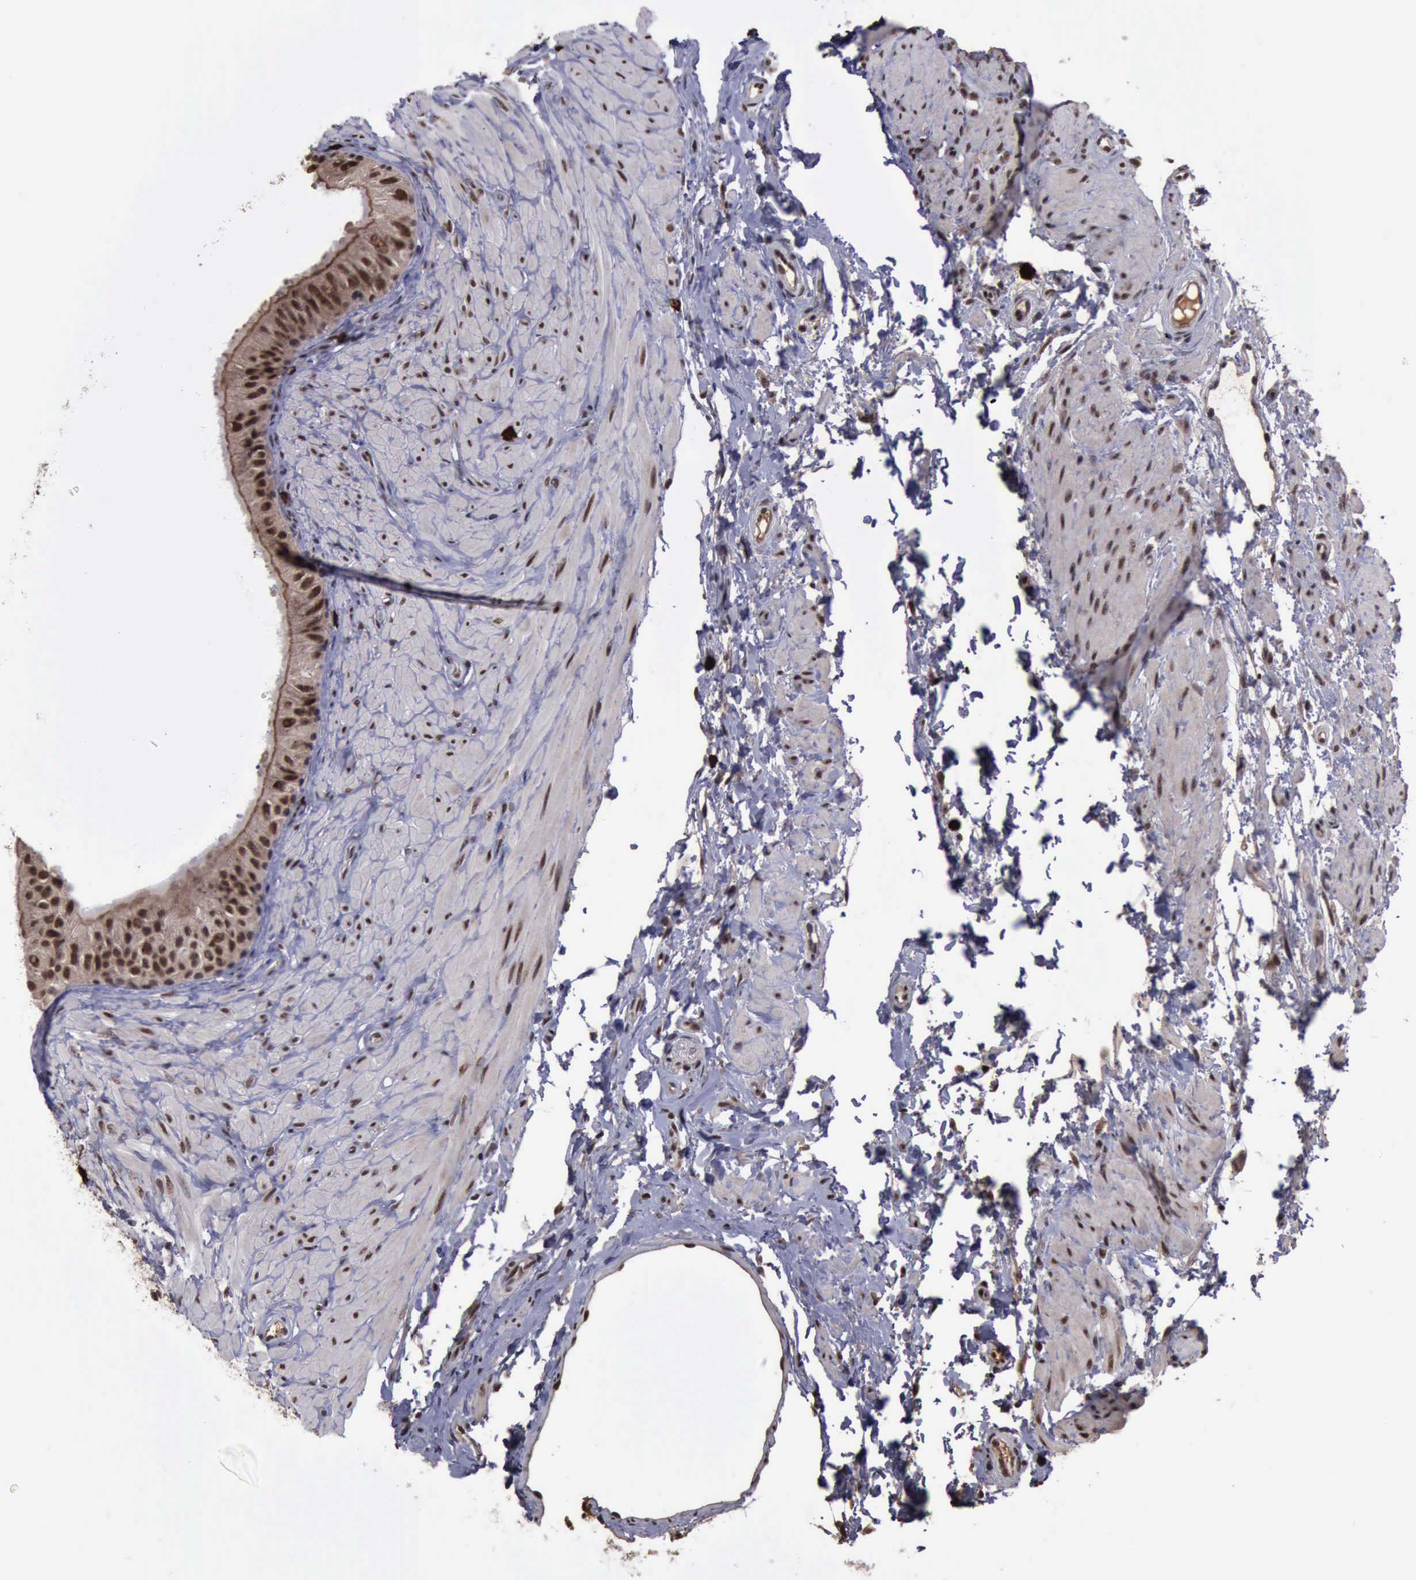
{"staining": {"intensity": "strong", "quantity": ">75%", "location": "cytoplasmic/membranous,nuclear"}, "tissue": "epididymis", "cell_type": "Glandular cells", "image_type": "normal", "snomed": [{"axis": "morphology", "description": "Normal tissue, NOS"}, {"axis": "topography", "description": "Epididymis"}], "caption": "Immunohistochemistry histopathology image of normal epididymis stained for a protein (brown), which exhibits high levels of strong cytoplasmic/membranous,nuclear positivity in approximately >75% of glandular cells.", "gene": "TRMT2A", "patient": {"sex": "male", "age": 68}}